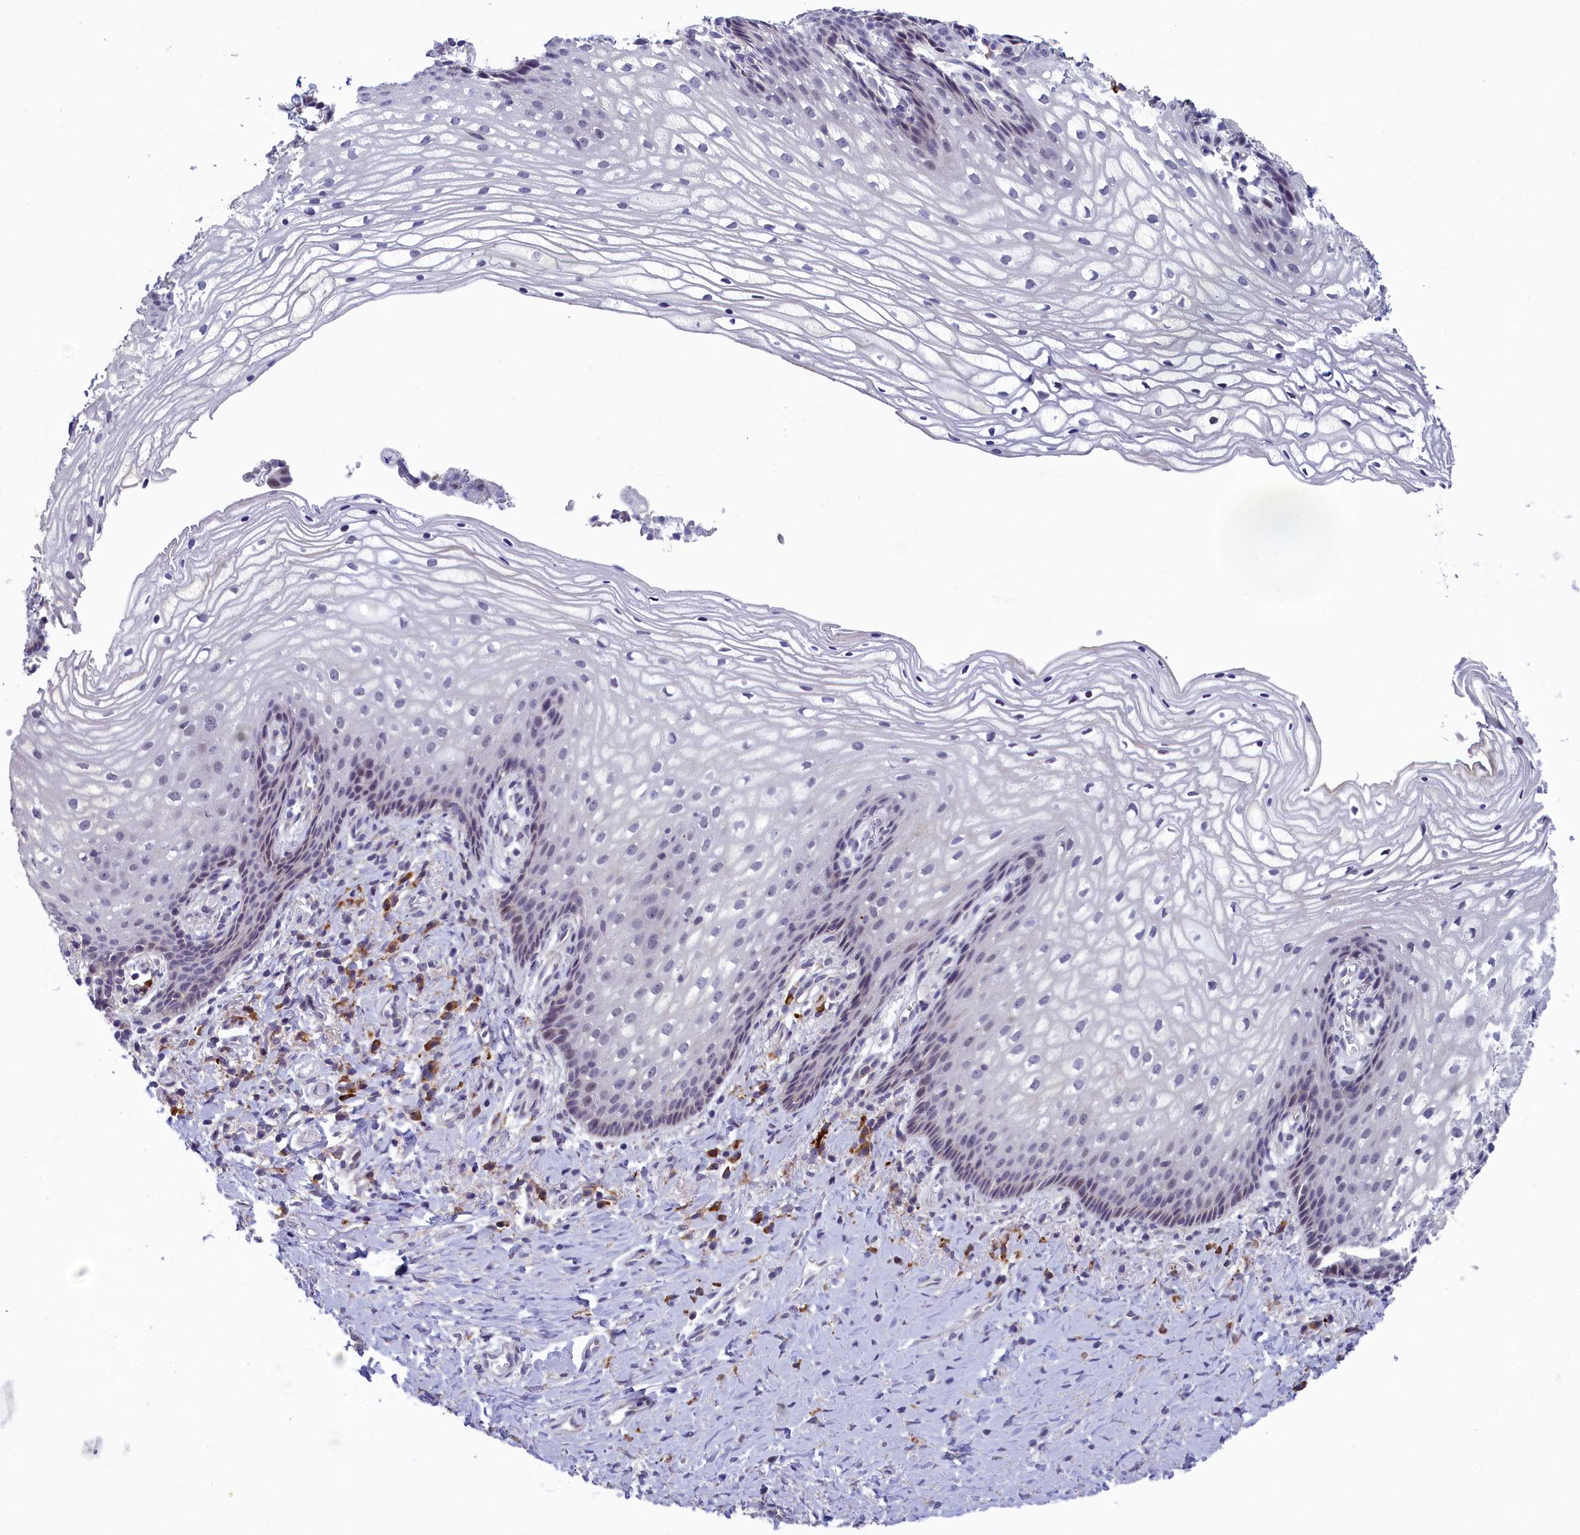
{"staining": {"intensity": "weak", "quantity": "<25%", "location": "nuclear"}, "tissue": "vagina", "cell_type": "Squamous epithelial cells", "image_type": "normal", "snomed": [{"axis": "morphology", "description": "Normal tissue, NOS"}, {"axis": "topography", "description": "Vagina"}], "caption": "Immunohistochemistry (IHC) histopathology image of normal vagina stained for a protein (brown), which shows no expression in squamous epithelial cells.", "gene": "CNEP1R1", "patient": {"sex": "female", "age": 60}}